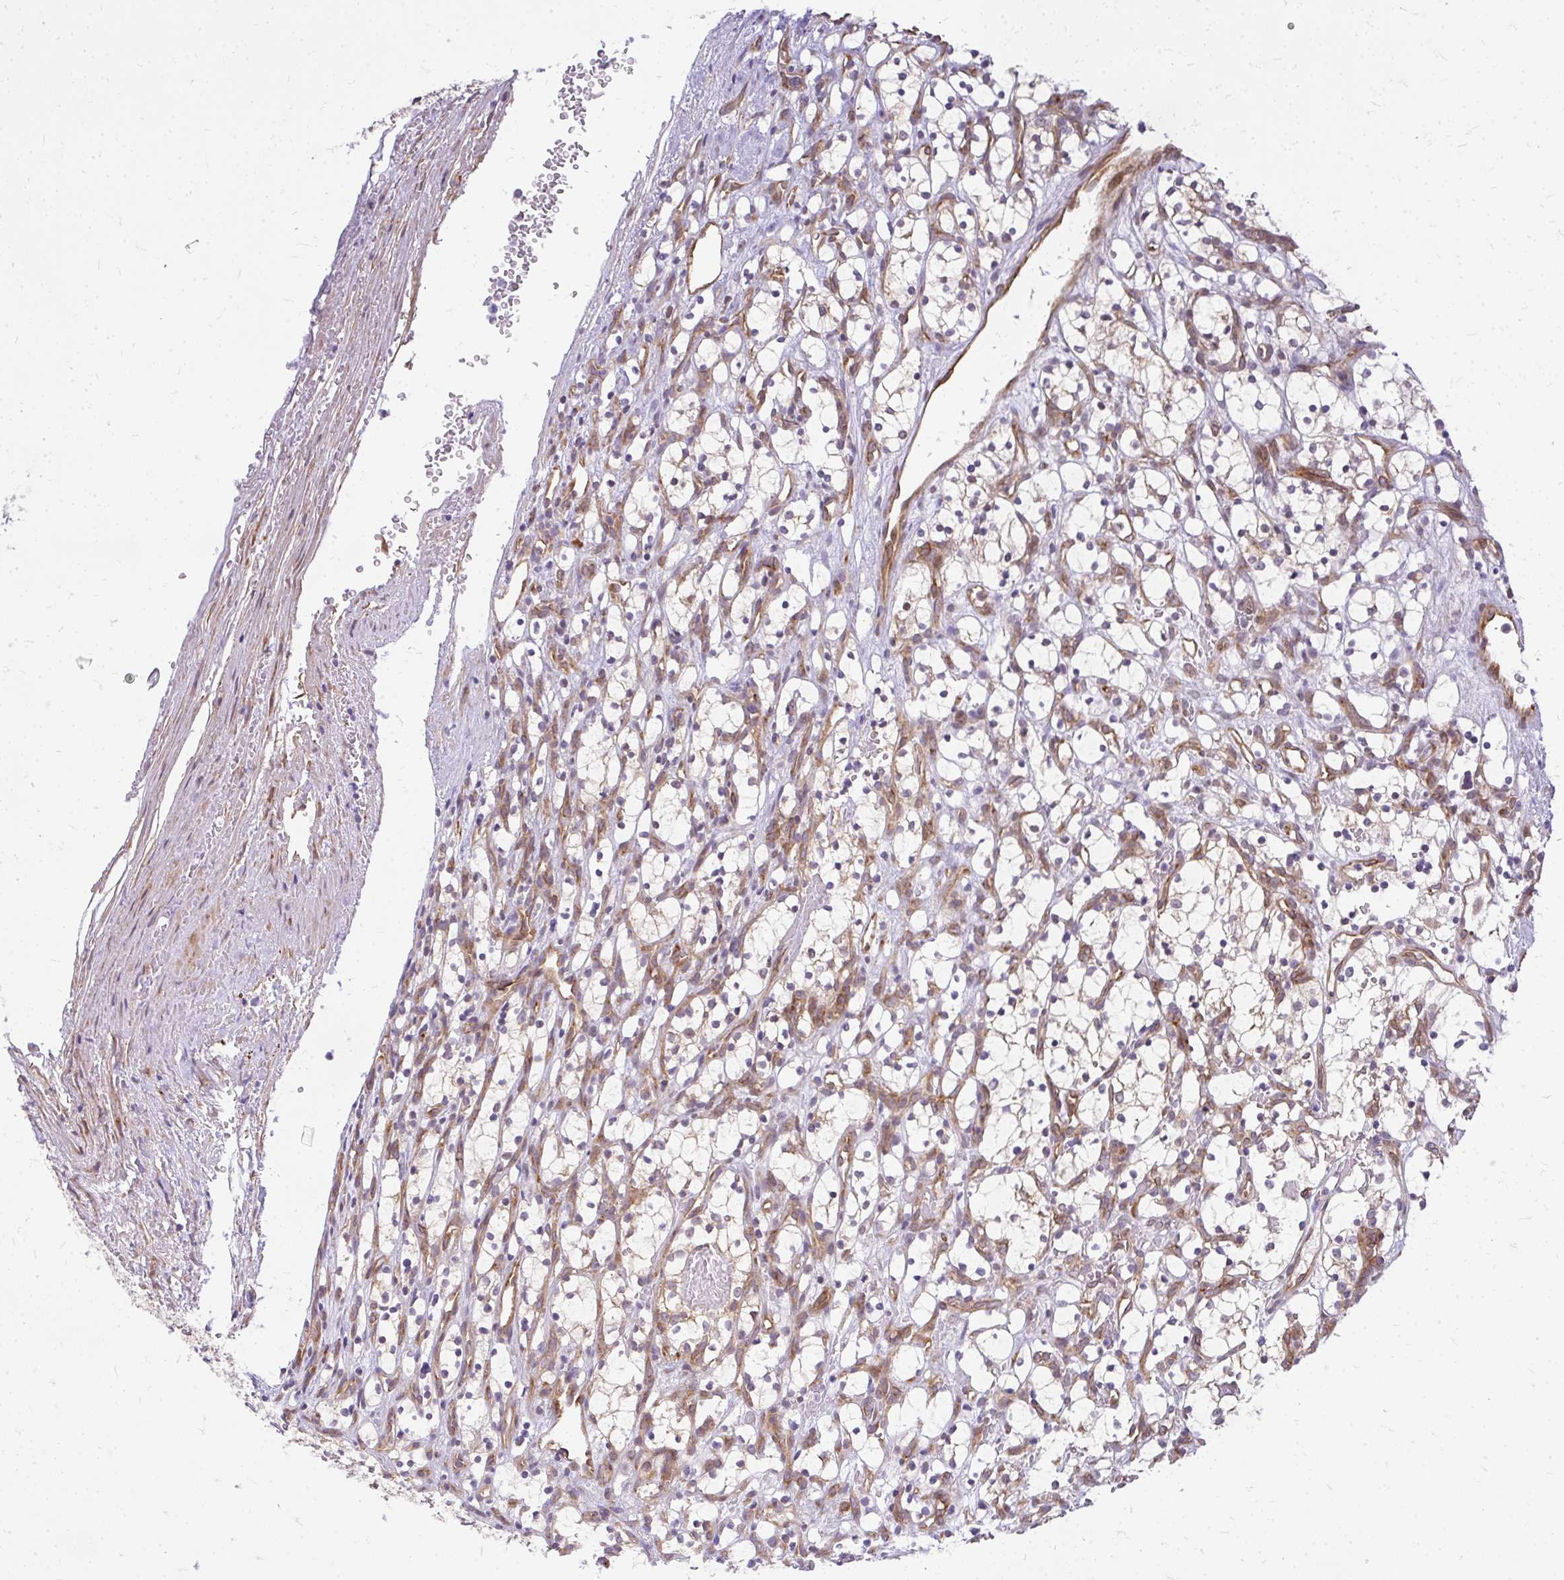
{"staining": {"intensity": "negative", "quantity": "none", "location": "none"}, "tissue": "renal cancer", "cell_type": "Tumor cells", "image_type": "cancer", "snomed": [{"axis": "morphology", "description": "Adenocarcinoma, NOS"}, {"axis": "topography", "description": "Kidney"}], "caption": "Human renal cancer (adenocarcinoma) stained for a protein using immunohistochemistry (IHC) reveals no expression in tumor cells.", "gene": "RSKR", "patient": {"sex": "female", "age": 69}}